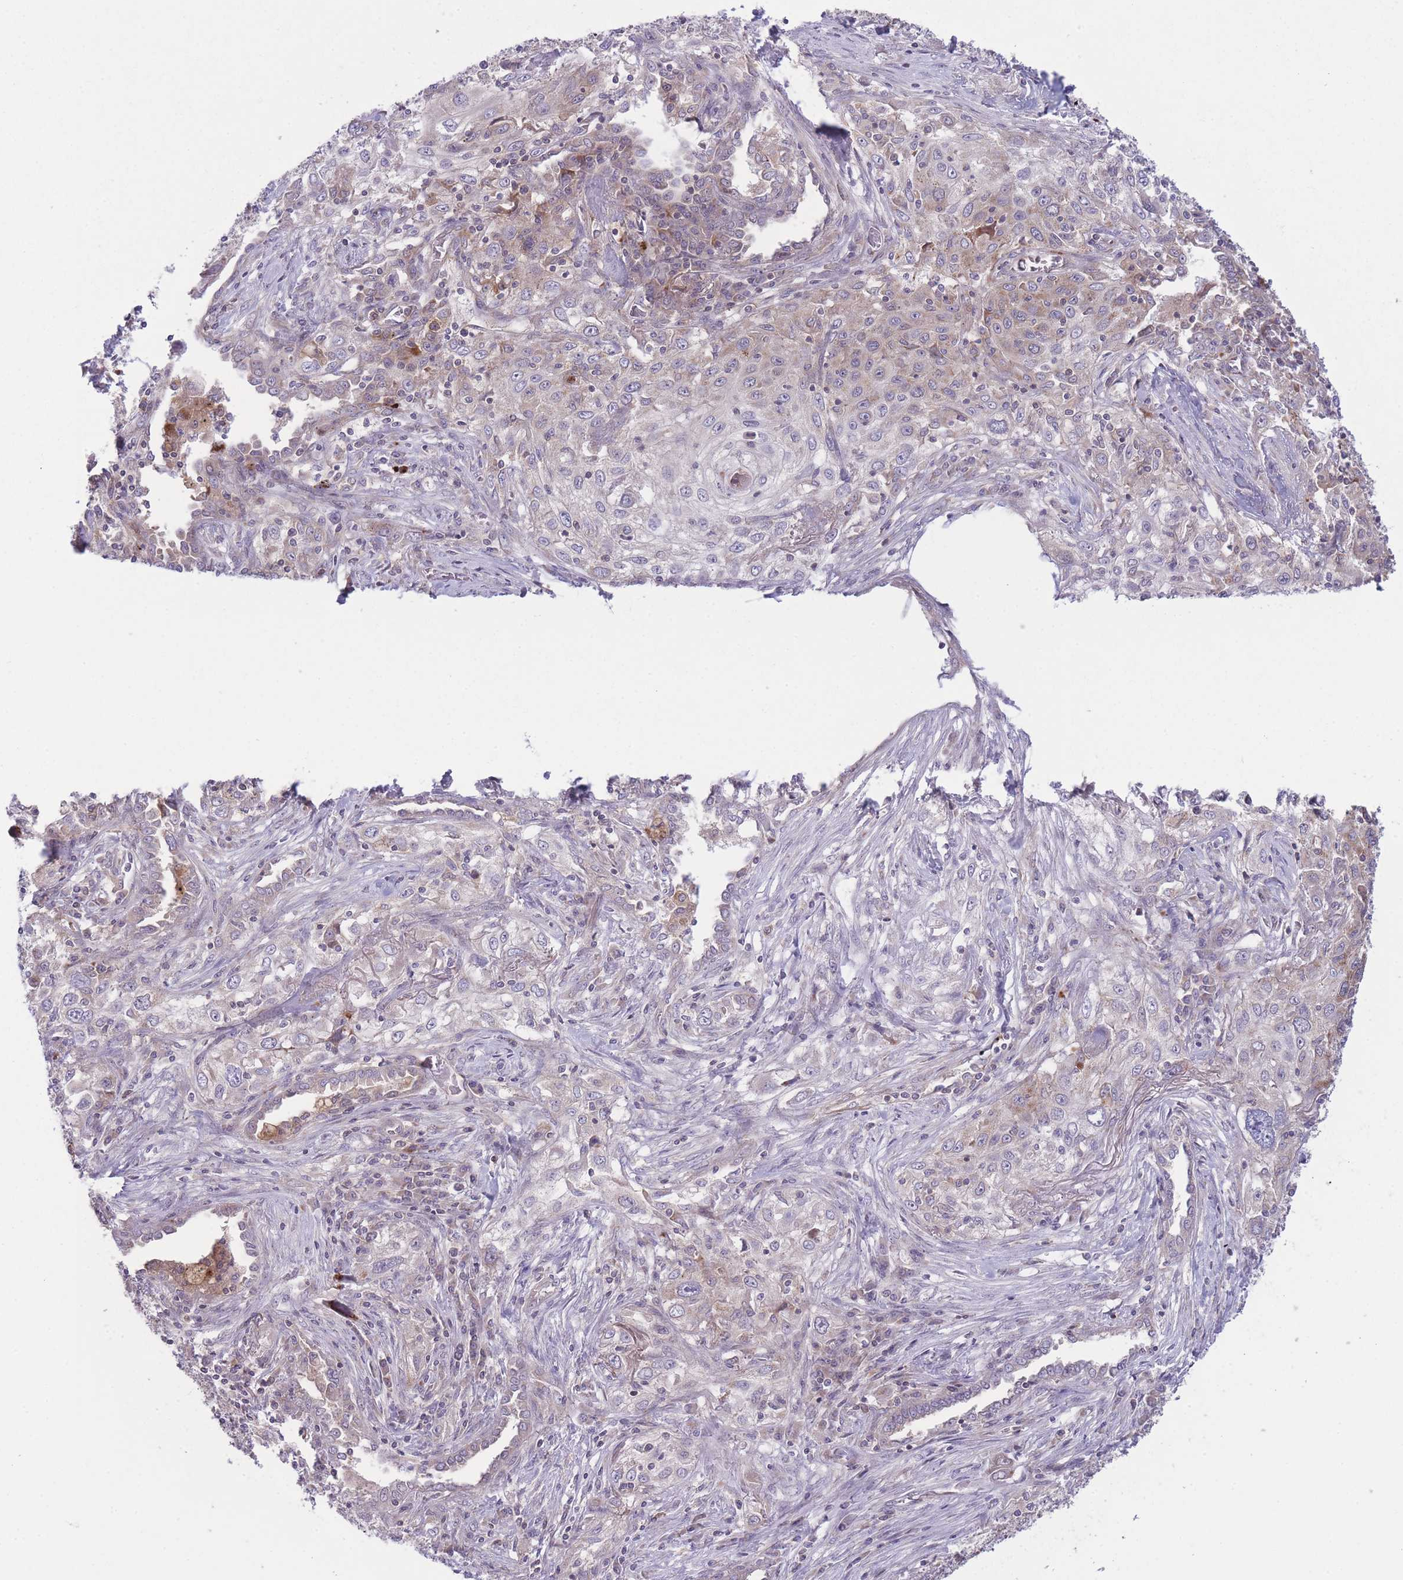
{"staining": {"intensity": "weak", "quantity": "<25%", "location": "cytoplasmic/membranous"}, "tissue": "lung cancer", "cell_type": "Tumor cells", "image_type": "cancer", "snomed": [{"axis": "morphology", "description": "Squamous cell carcinoma, NOS"}, {"axis": "topography", "description": "Lung"}], "caption": "Squamous cell carcinoma (lung) was stained to show a protein in brown. There is no significant expression in tumor cells.", "gene": "CCT6B", "patient": {"sex": "female", "age": 69}}